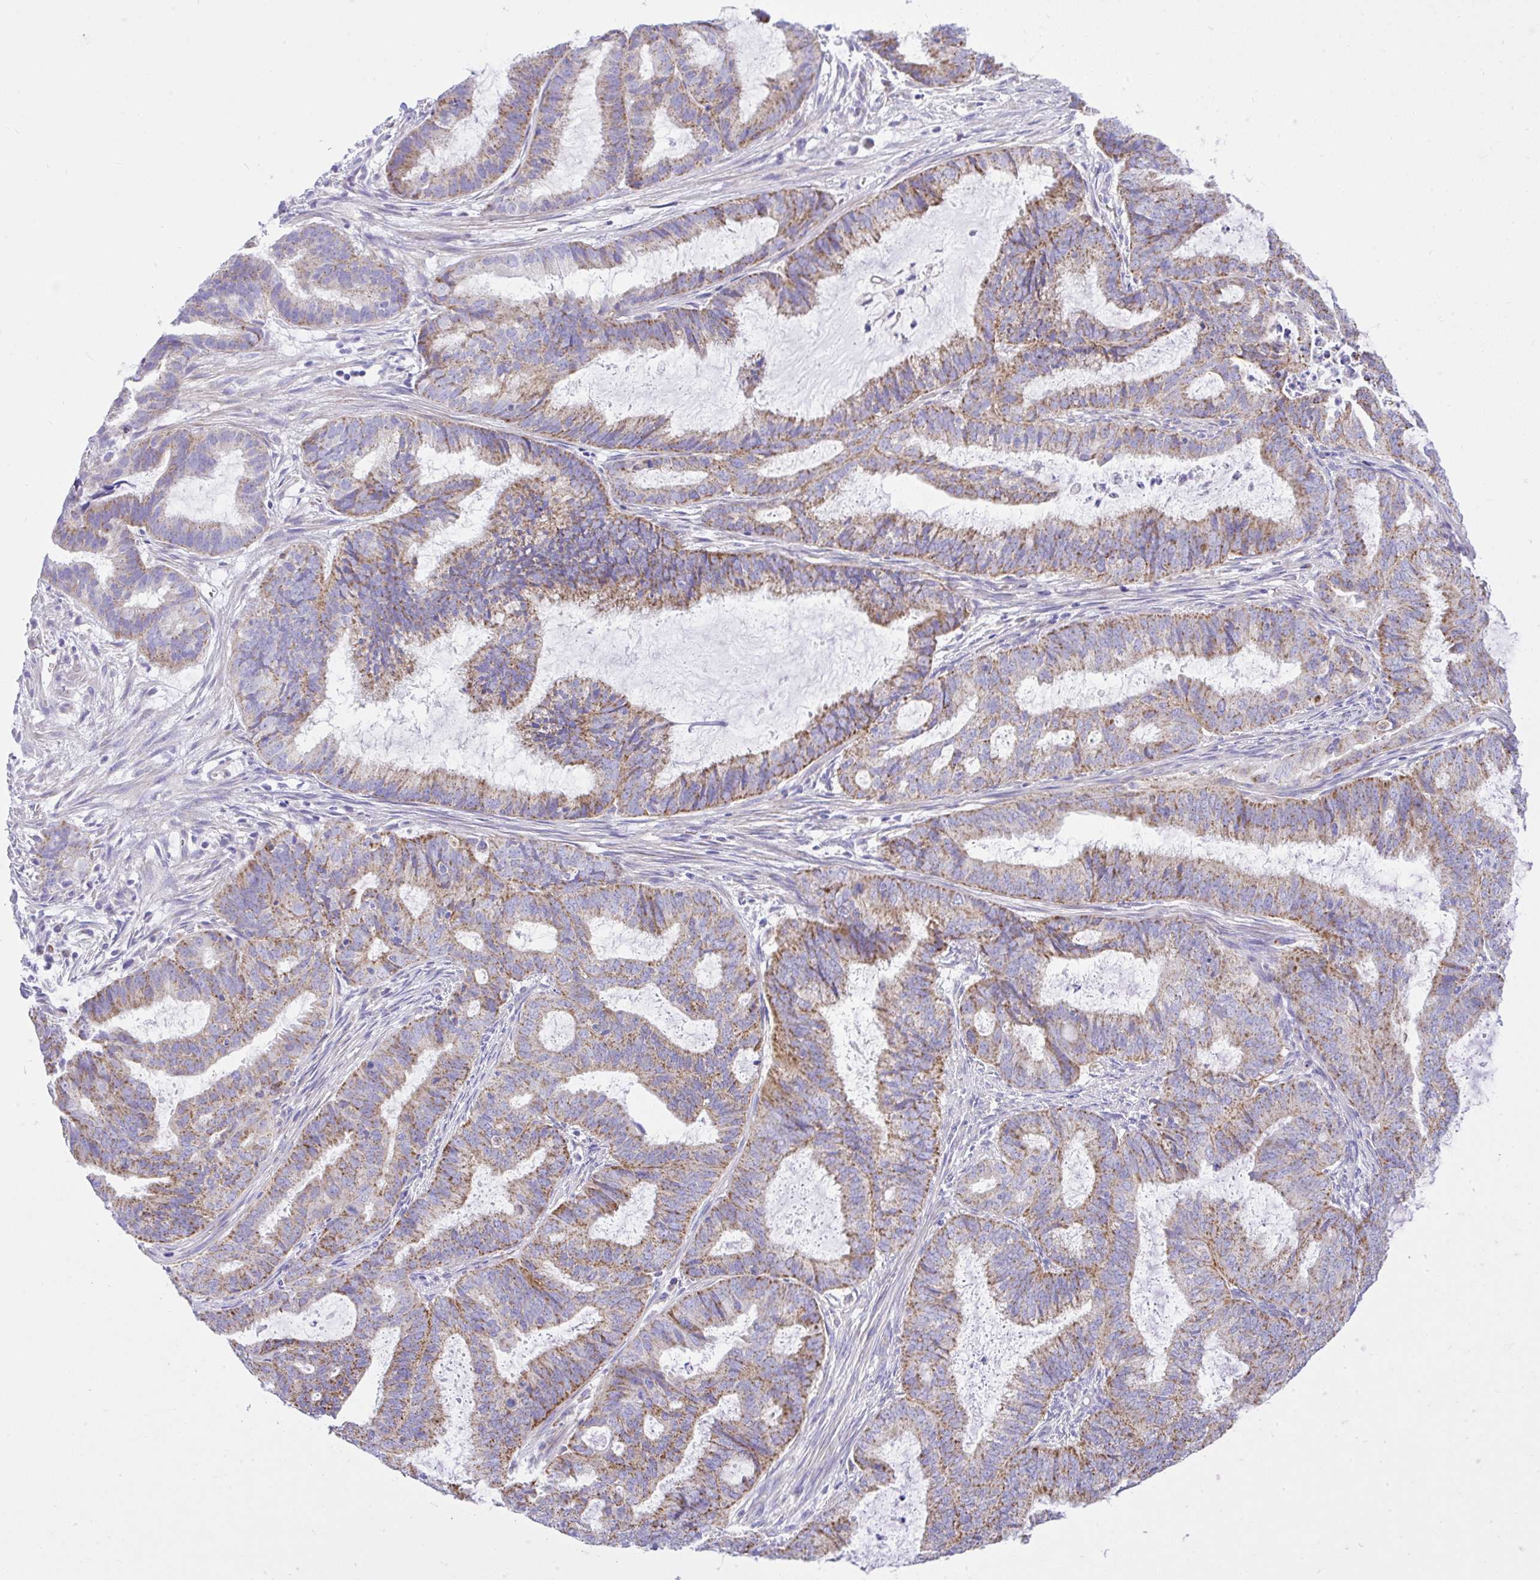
{"staining": {"intensity": "moderate", "quantity": "25%-75%", "location": "cytoplasmic/membranous"}, "tissue": "endometrial cancer", "cell_type": "Tumor cells", "image_type": "cancer", "snomed": [{"axis": "morphology", "description": "Adenocarcinoma, NOS"}, {"axis": "topography", "description": "Endometrium"}], "caption": "Endometrial cancer (adenocarcinoma) stained with a protein marker demonstrates moderate staining in tumor cells.", "gene": "SLC13A1", "patient": {"sex": "female", "age": 51}}